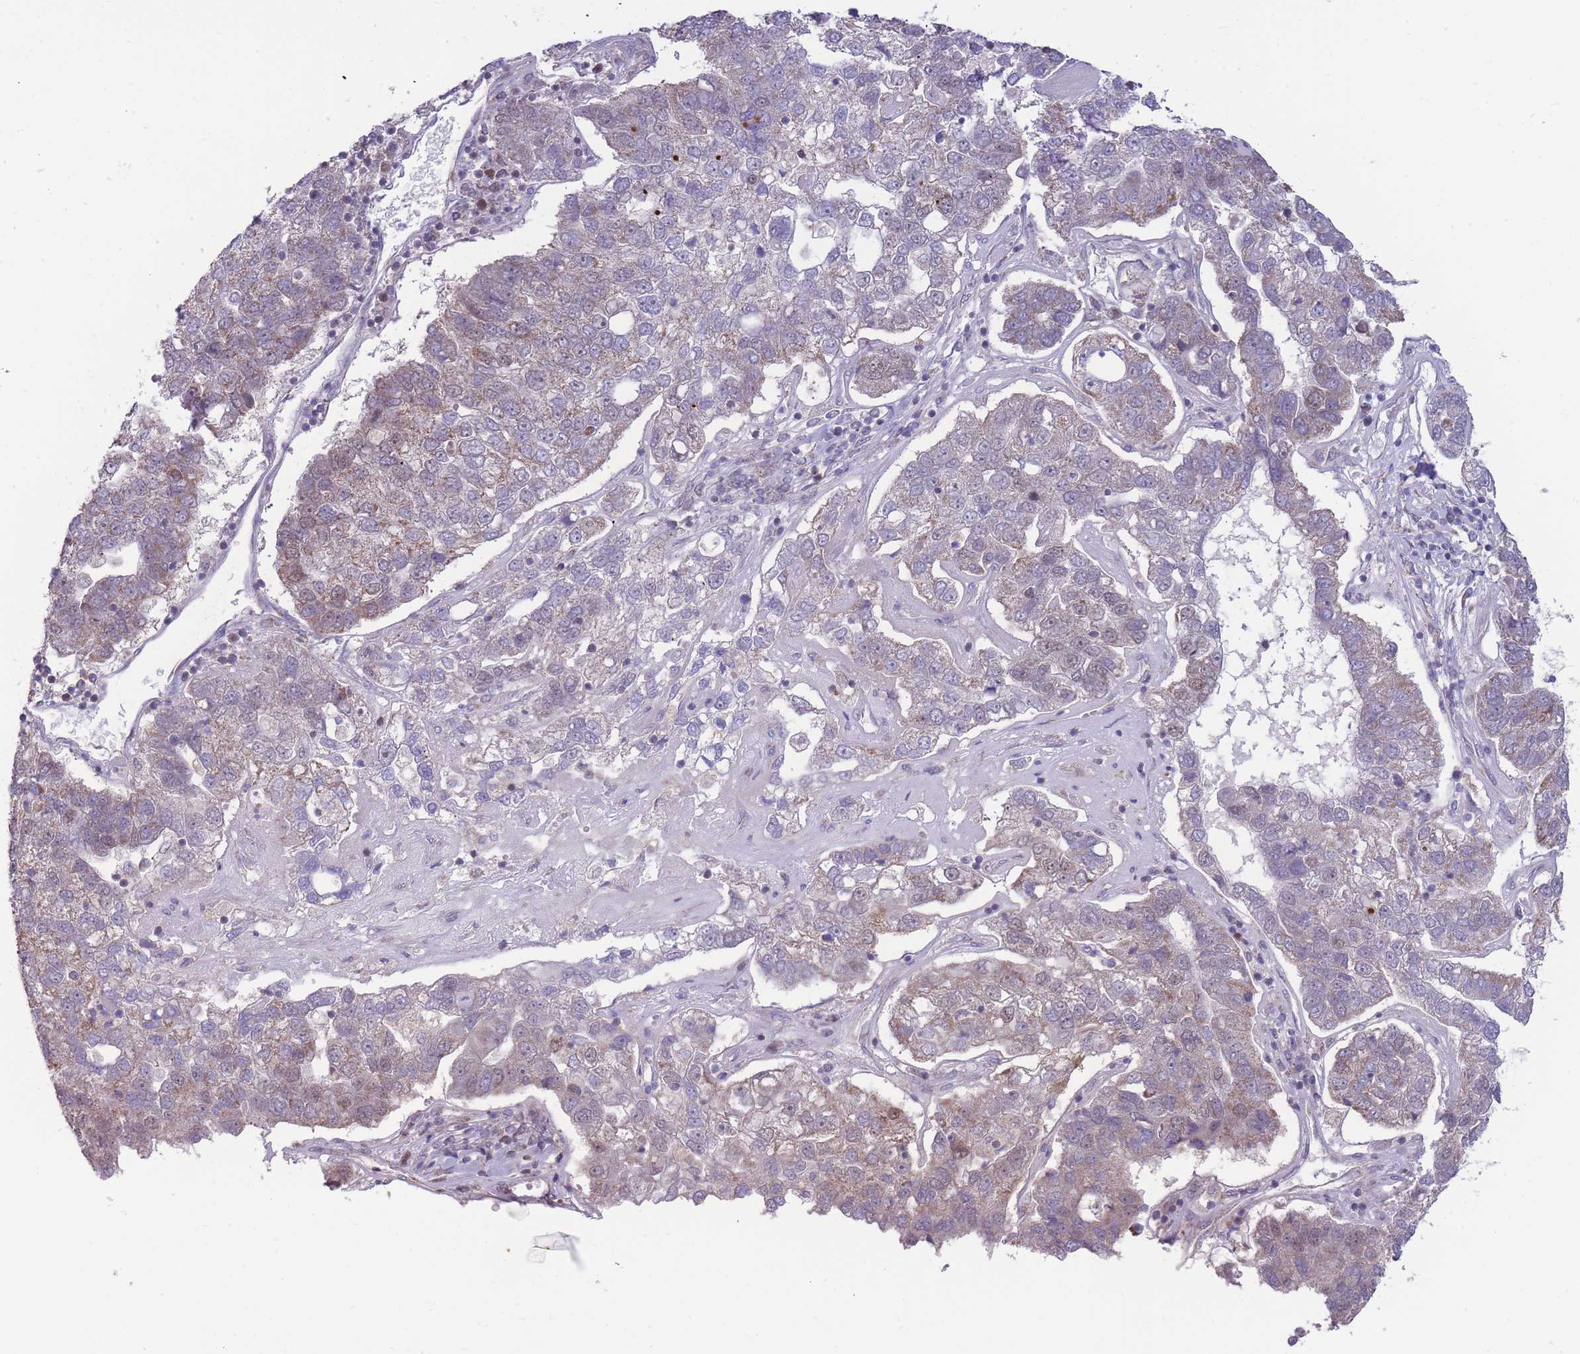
{"staining": {"intensity": "weak", "quantity": "25%-75%", "location": "cytoplasmic/membranous"}, "tissue": "pancreatic cancer", "cell_type": "Tumor cells", "image_type": "cancer", "snomed": [{"axis": "morphology", "description": "Adenocarcinoma, NOS"}, {"axis": "topography", "description": "Pancreas"}], "caption": "The immunohistochemical stain shows weak cytoplasmic/membranous staining in tumor cells of pancreatic cancer (adenocarcinoma) tissue. (DAB (3,3'-diaminobenzidine) IHC, brown staining for protein, blue staining for nuclei).", "gene": "MCIDAS", "patient": {"sex": "female", "age": 61}}